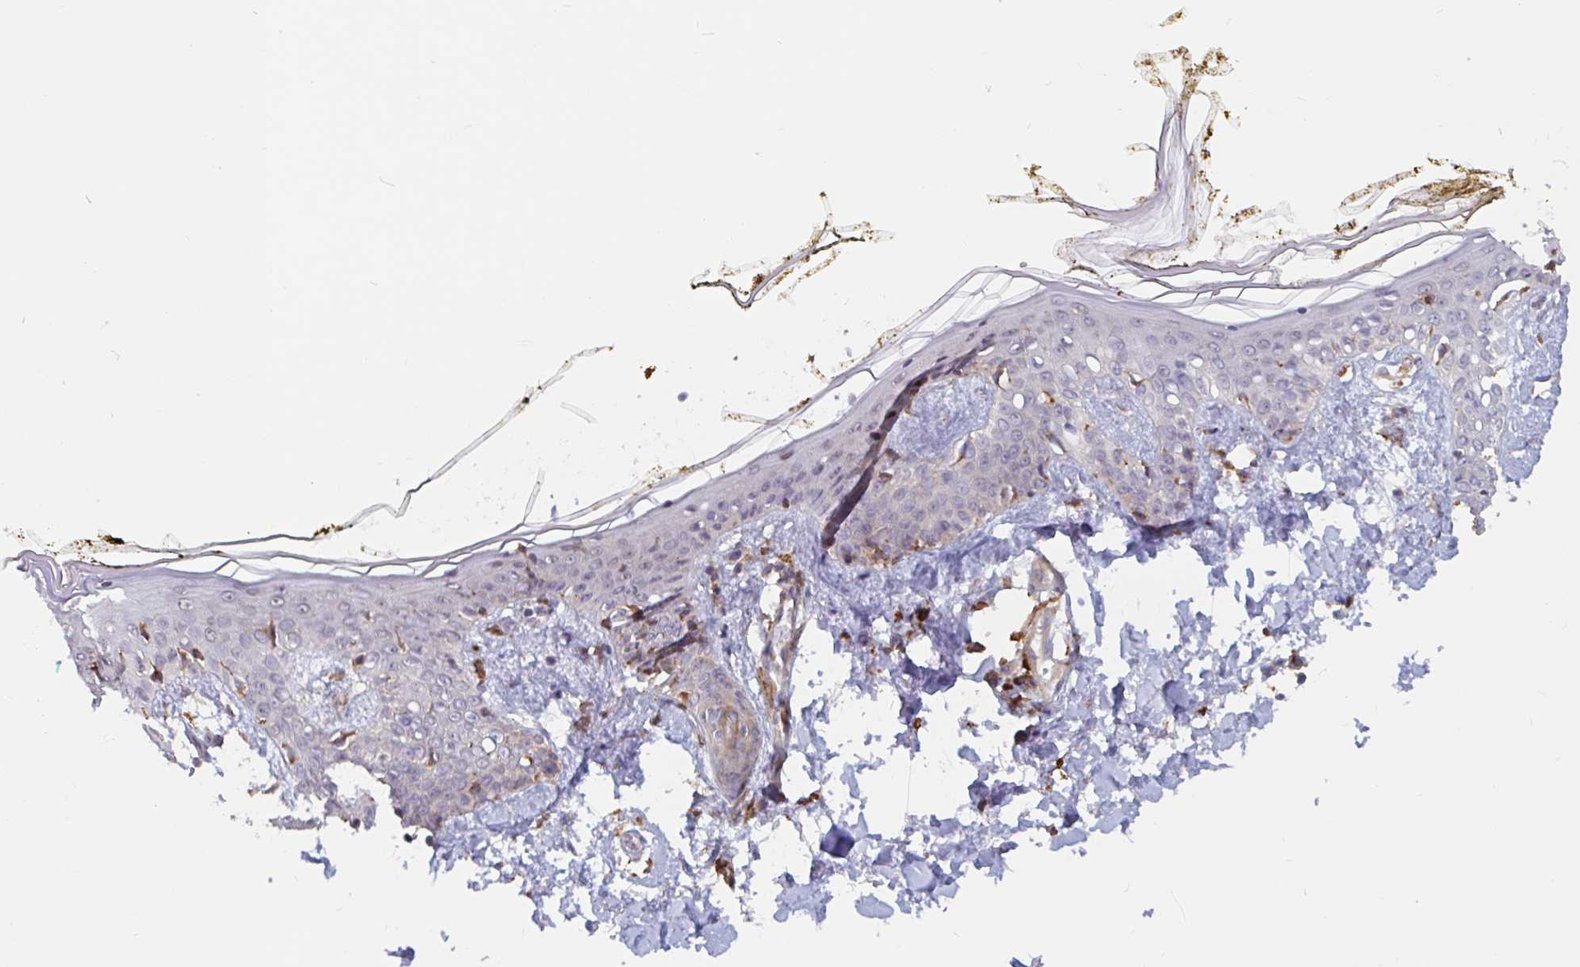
{"staining": {"intensity": "strong", "quantity": "<25%", "location": "cytoplasmic/membranous"}, "tissue": "skin", "cell_type": "Fibroblasts", "image_type": "normal", "snomed": [{"axis": "morphology", "description": "Normal tissue, NOS"}, {"axis": "topography", "description": "Skin"}], "caption": "There is medium levels of strong cytoplasmic/membranous positivity in fibroblasts of normal skin, as demonstrated by immunohistochemical staining (brown color).", "gene": "SNX8", "patient": {"sex": "female", "age": 34}}